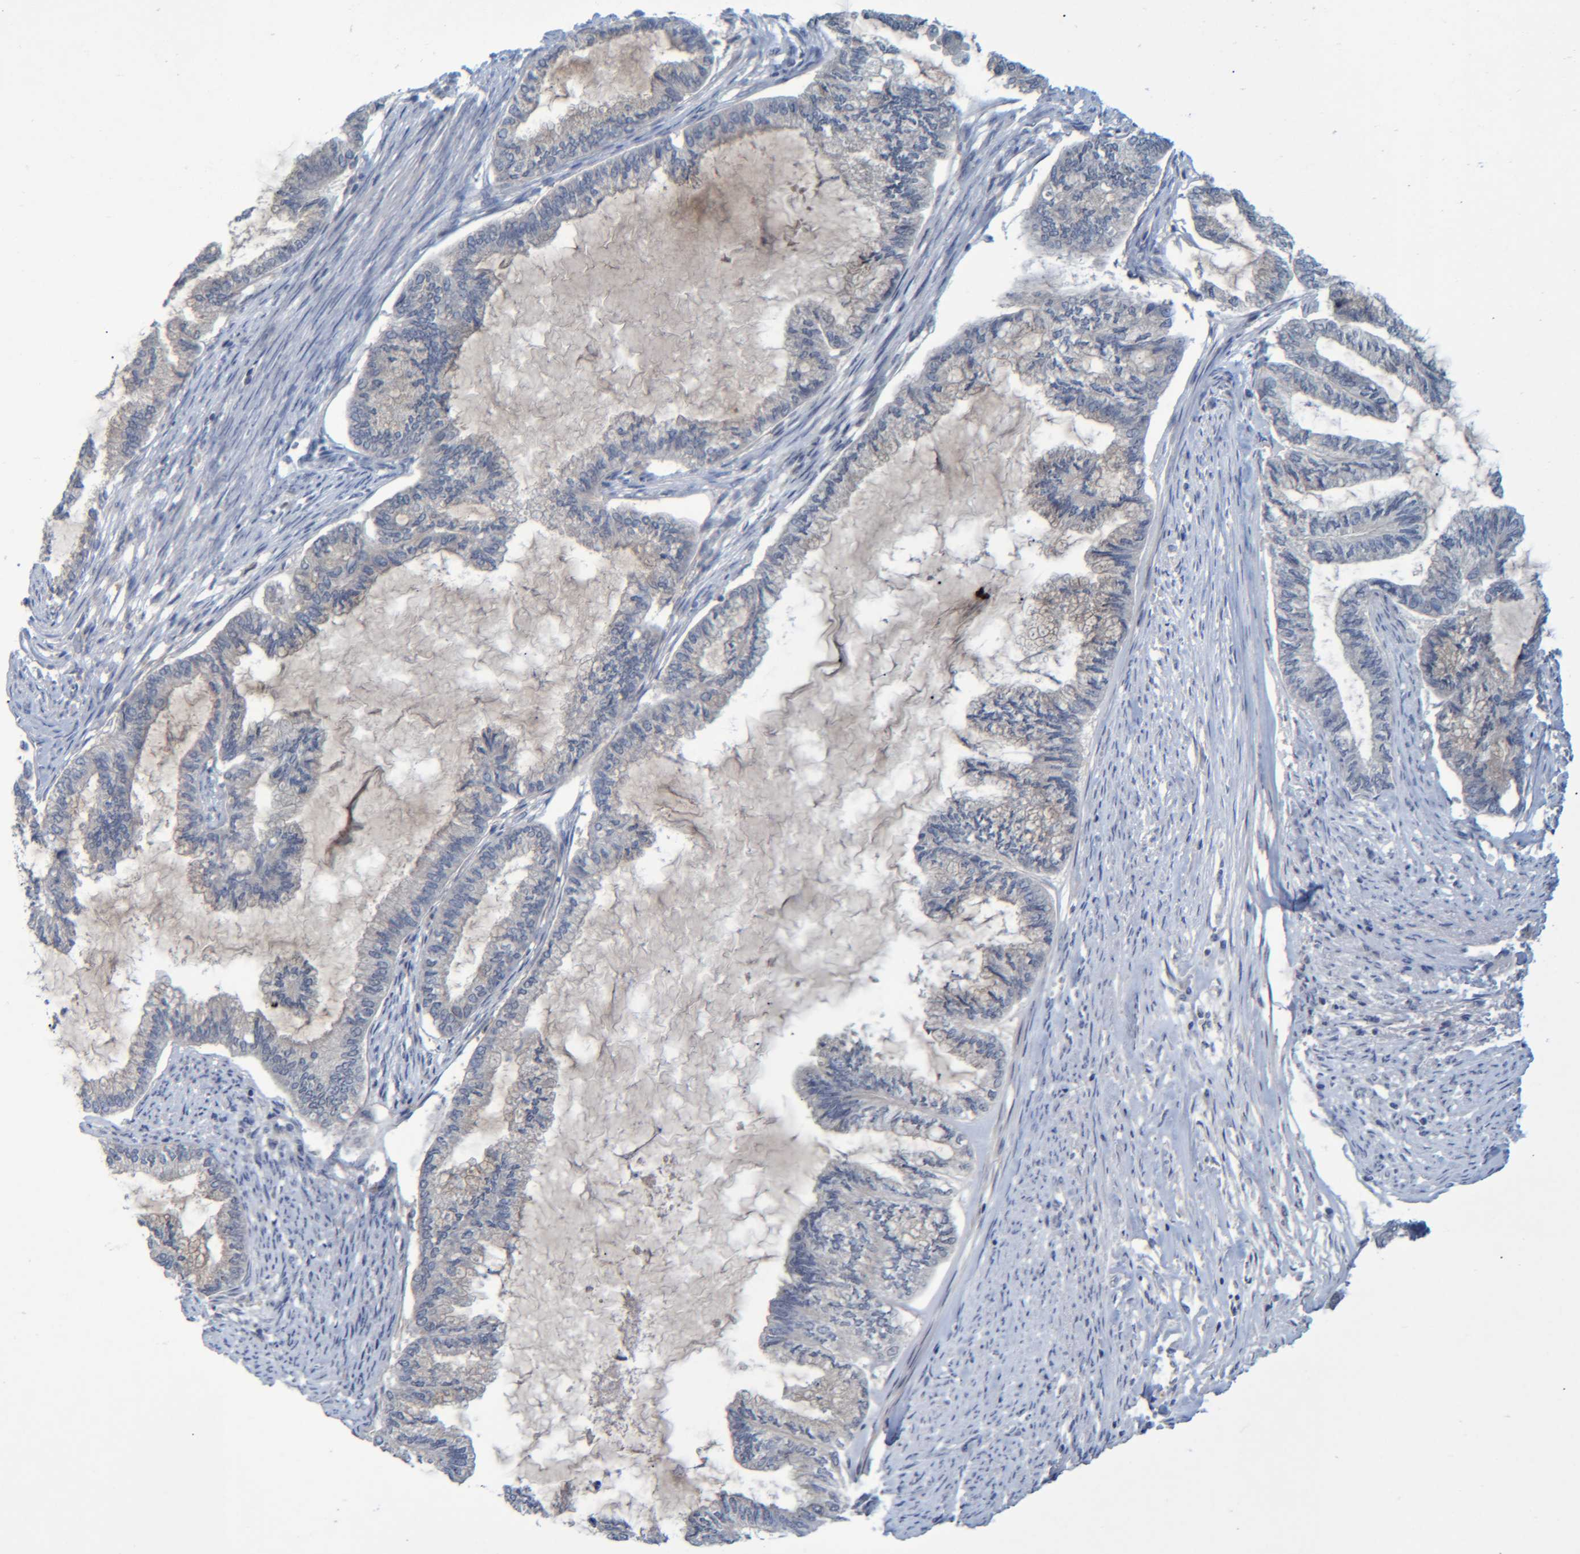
{"staining": {"intensity": "negative", "quantity": "none", "location": "none"}, "tissue": "endometrial cancer", "cell_type": "Tumor cells", "image_type": "cancer", "snomed": [{"axis": "morphology", "description": "Adenocarcinoma, NOS"}, {"axis": "topography", "description": "Endometrium"}], "caption": "A photomicrograph of human endometrial cancer is negative for staining in tumor cells.", "gene": "PCYT2", "patient": {"sex": "female", "age": 86}}